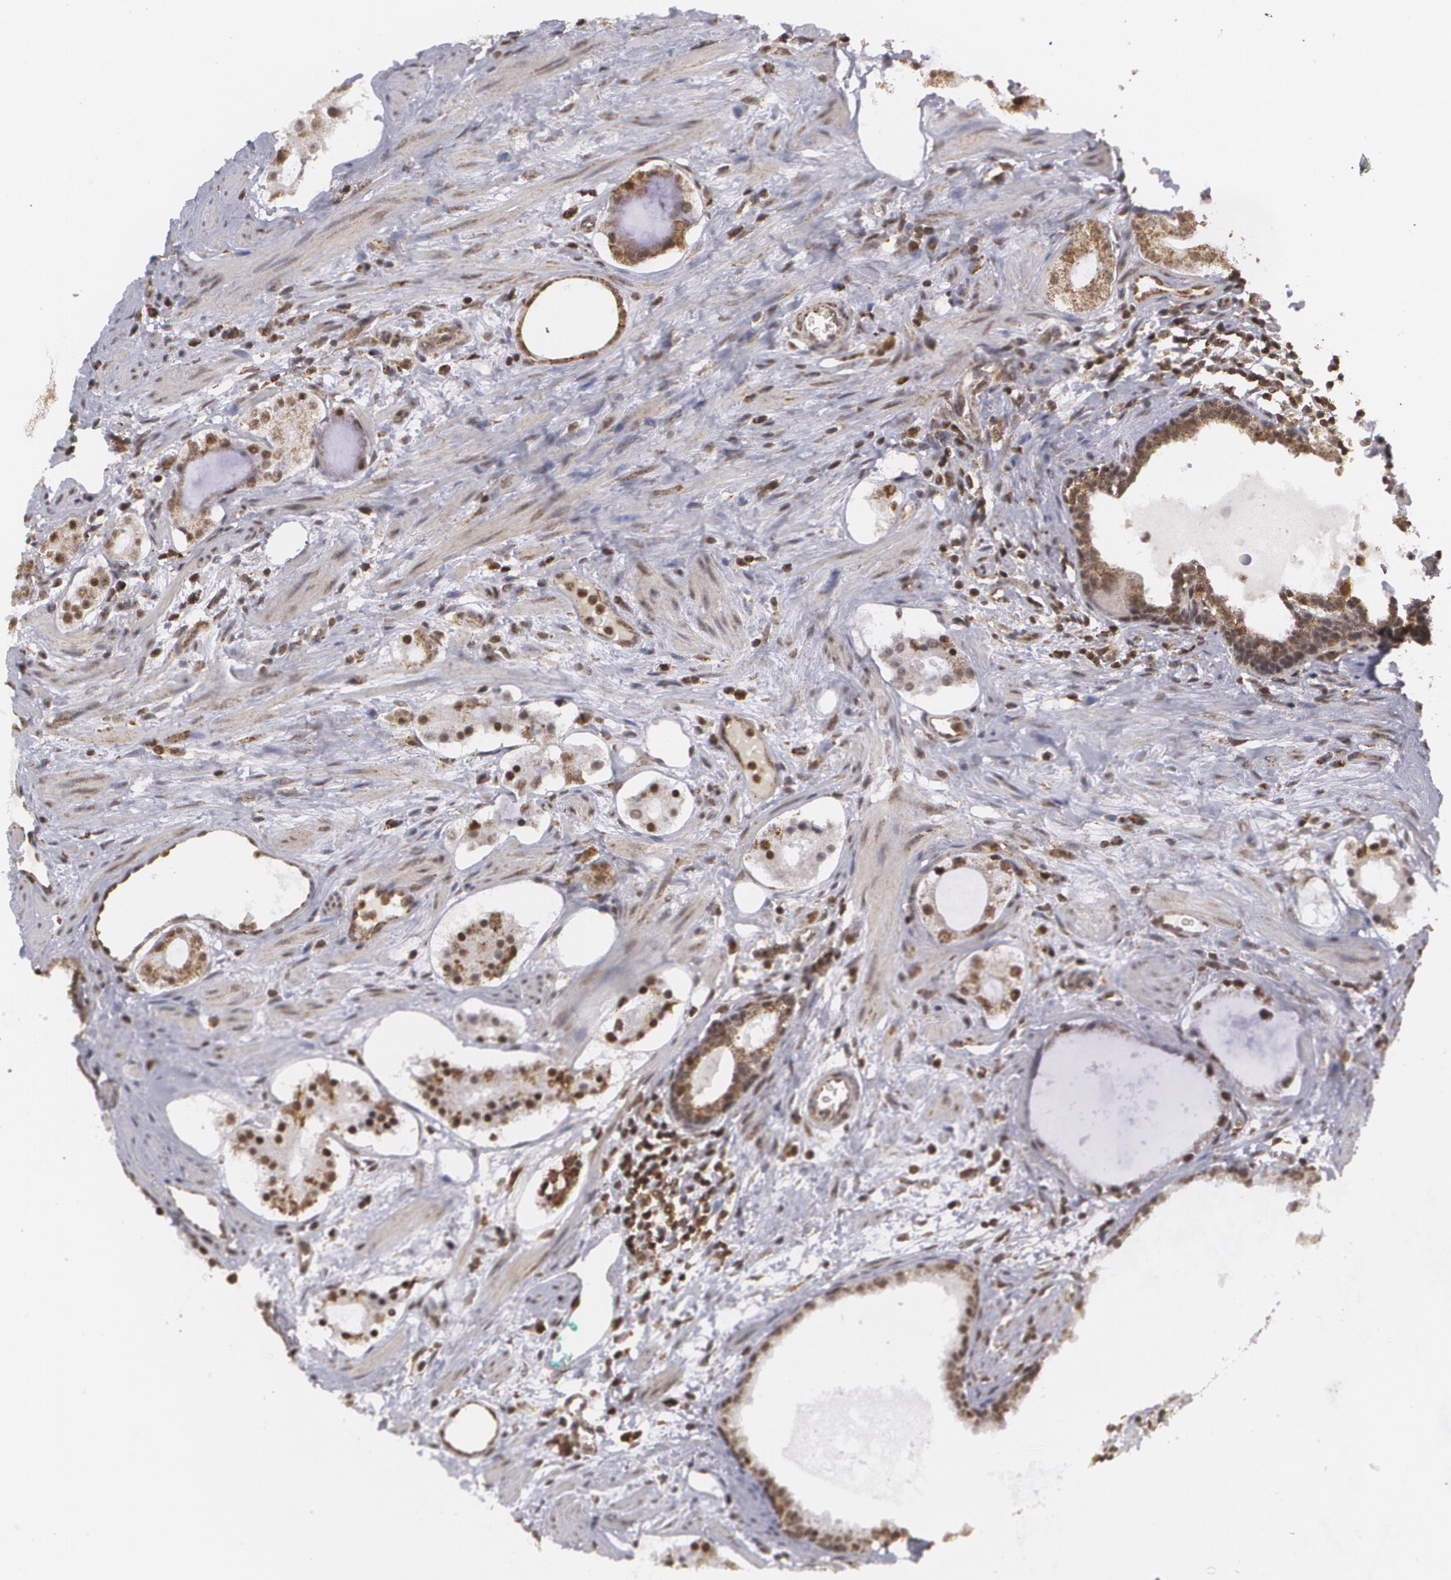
{"staining": {"intensity": "moderate", "quantity": ">75%", "location": "nuclear"}, "tissue": "prostate cancer", "cell_type": "Tumor cells", "image_type": "cancer", "snomed": [{"axis": "morphology", "description": "Adenocarcinoma, Medium grade"}, {"axis": "topography", "description": "Prostate"}], "caption": "DAB (3,3'-diaminobenzidine) immunohistochemical staining of human prostate adenocarcinoma (medium-grade) displays moderate nuclear protein positivity in about >75% of tumor cells.", "gene": "MXD1", "patient": {"sex": "male", "age": 73}}